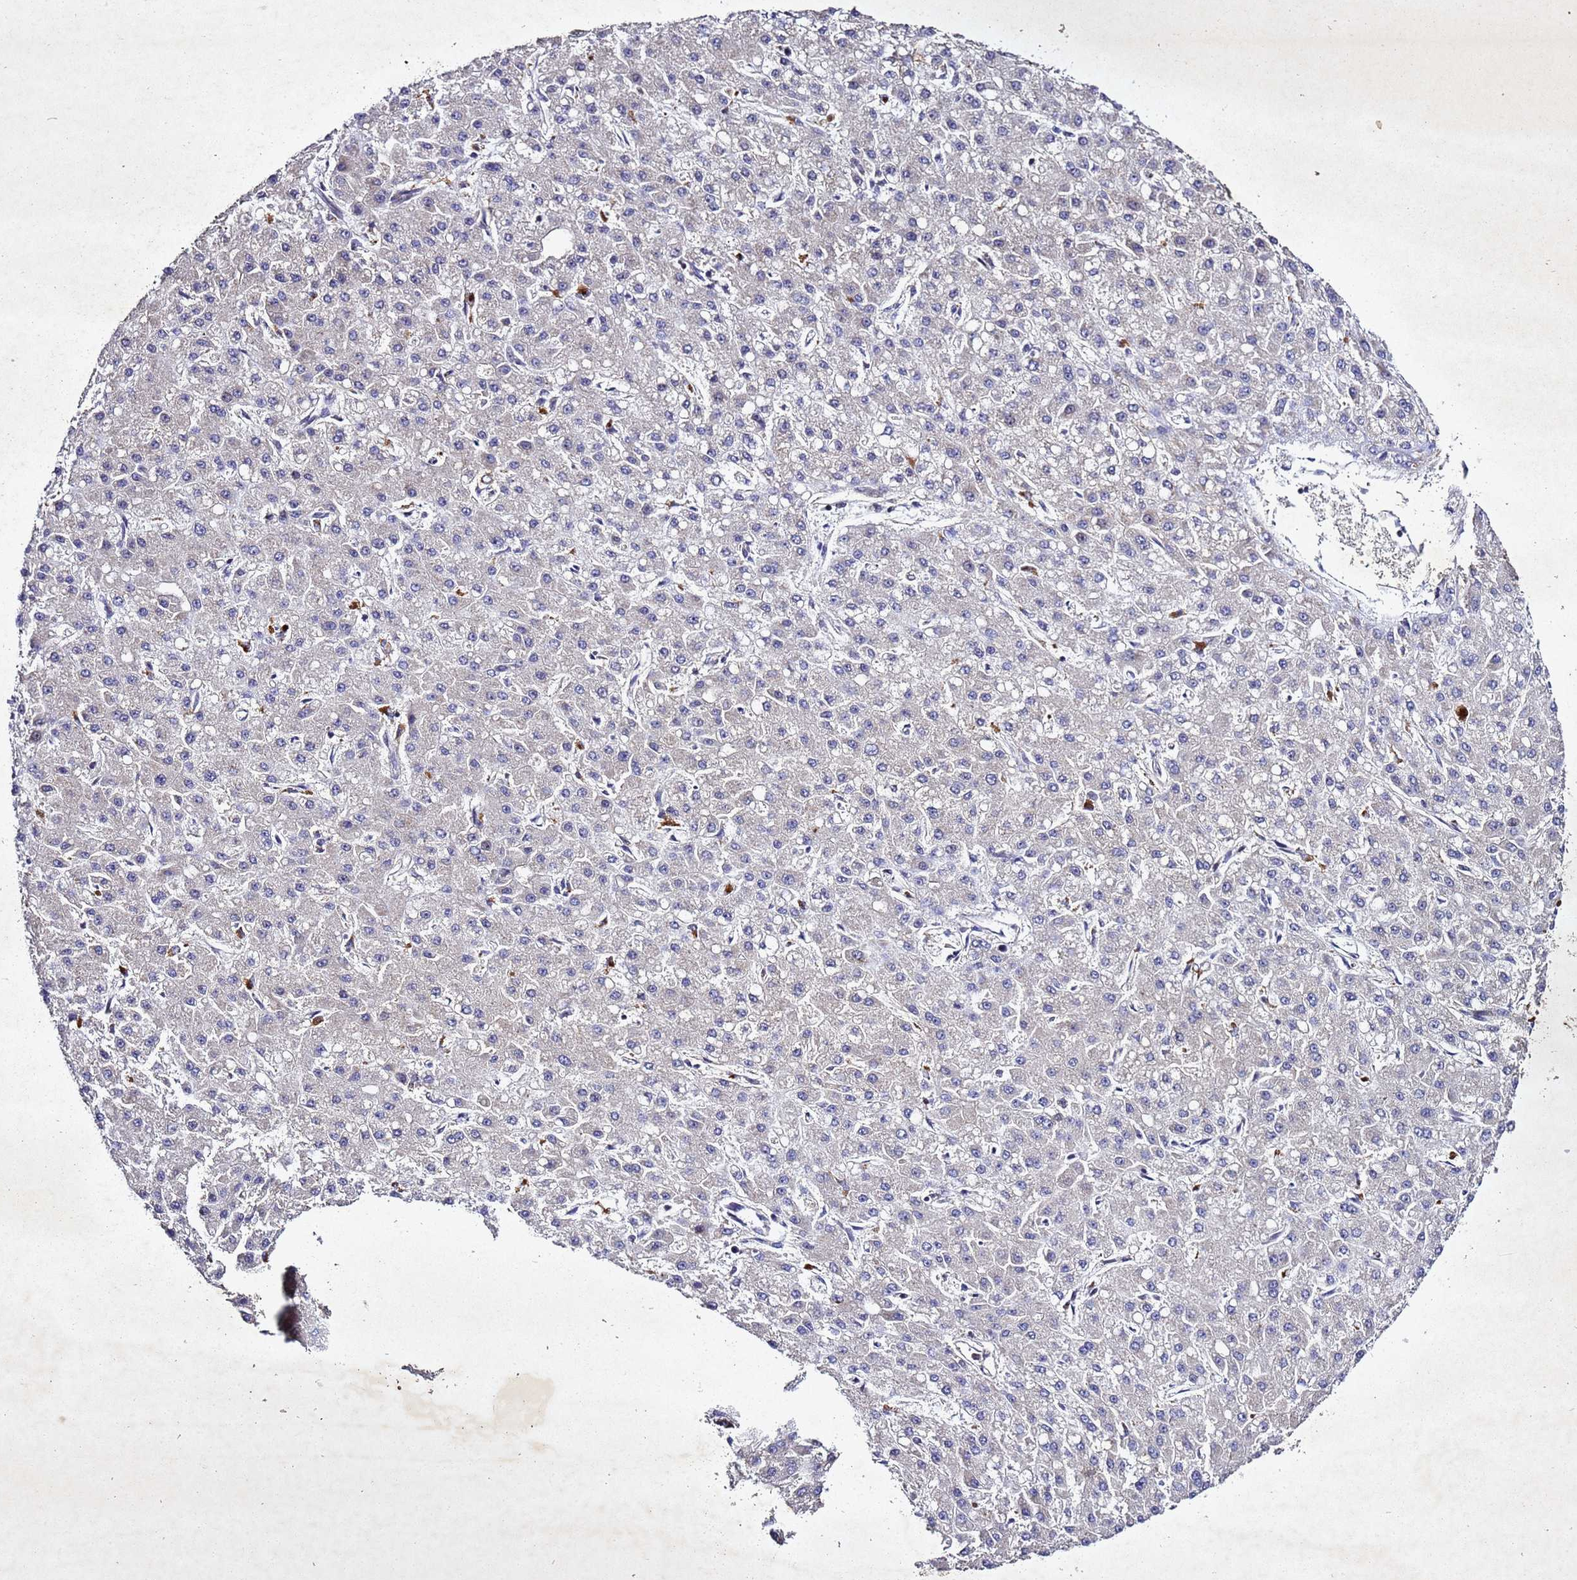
{"staining": {"intensity": "negative", "quantity": "none", "location": "none"}, "tissue": "liver cancer", "cell_type": "Tumor cells", "image_type": "cancer", "snomed": [{"axis": "morphology", "description": "Carcinoma, Hepatocellular, NOS"}, {"axis": "topography", "description": "Liver"}], "caption": "This is a photomicrograph of immunohistochemistry (IHC) staining of liver cancer, which shows no expression in tumor cells.", "gene": "SV2B", "patient": {"sex": "male", "age": 67}}